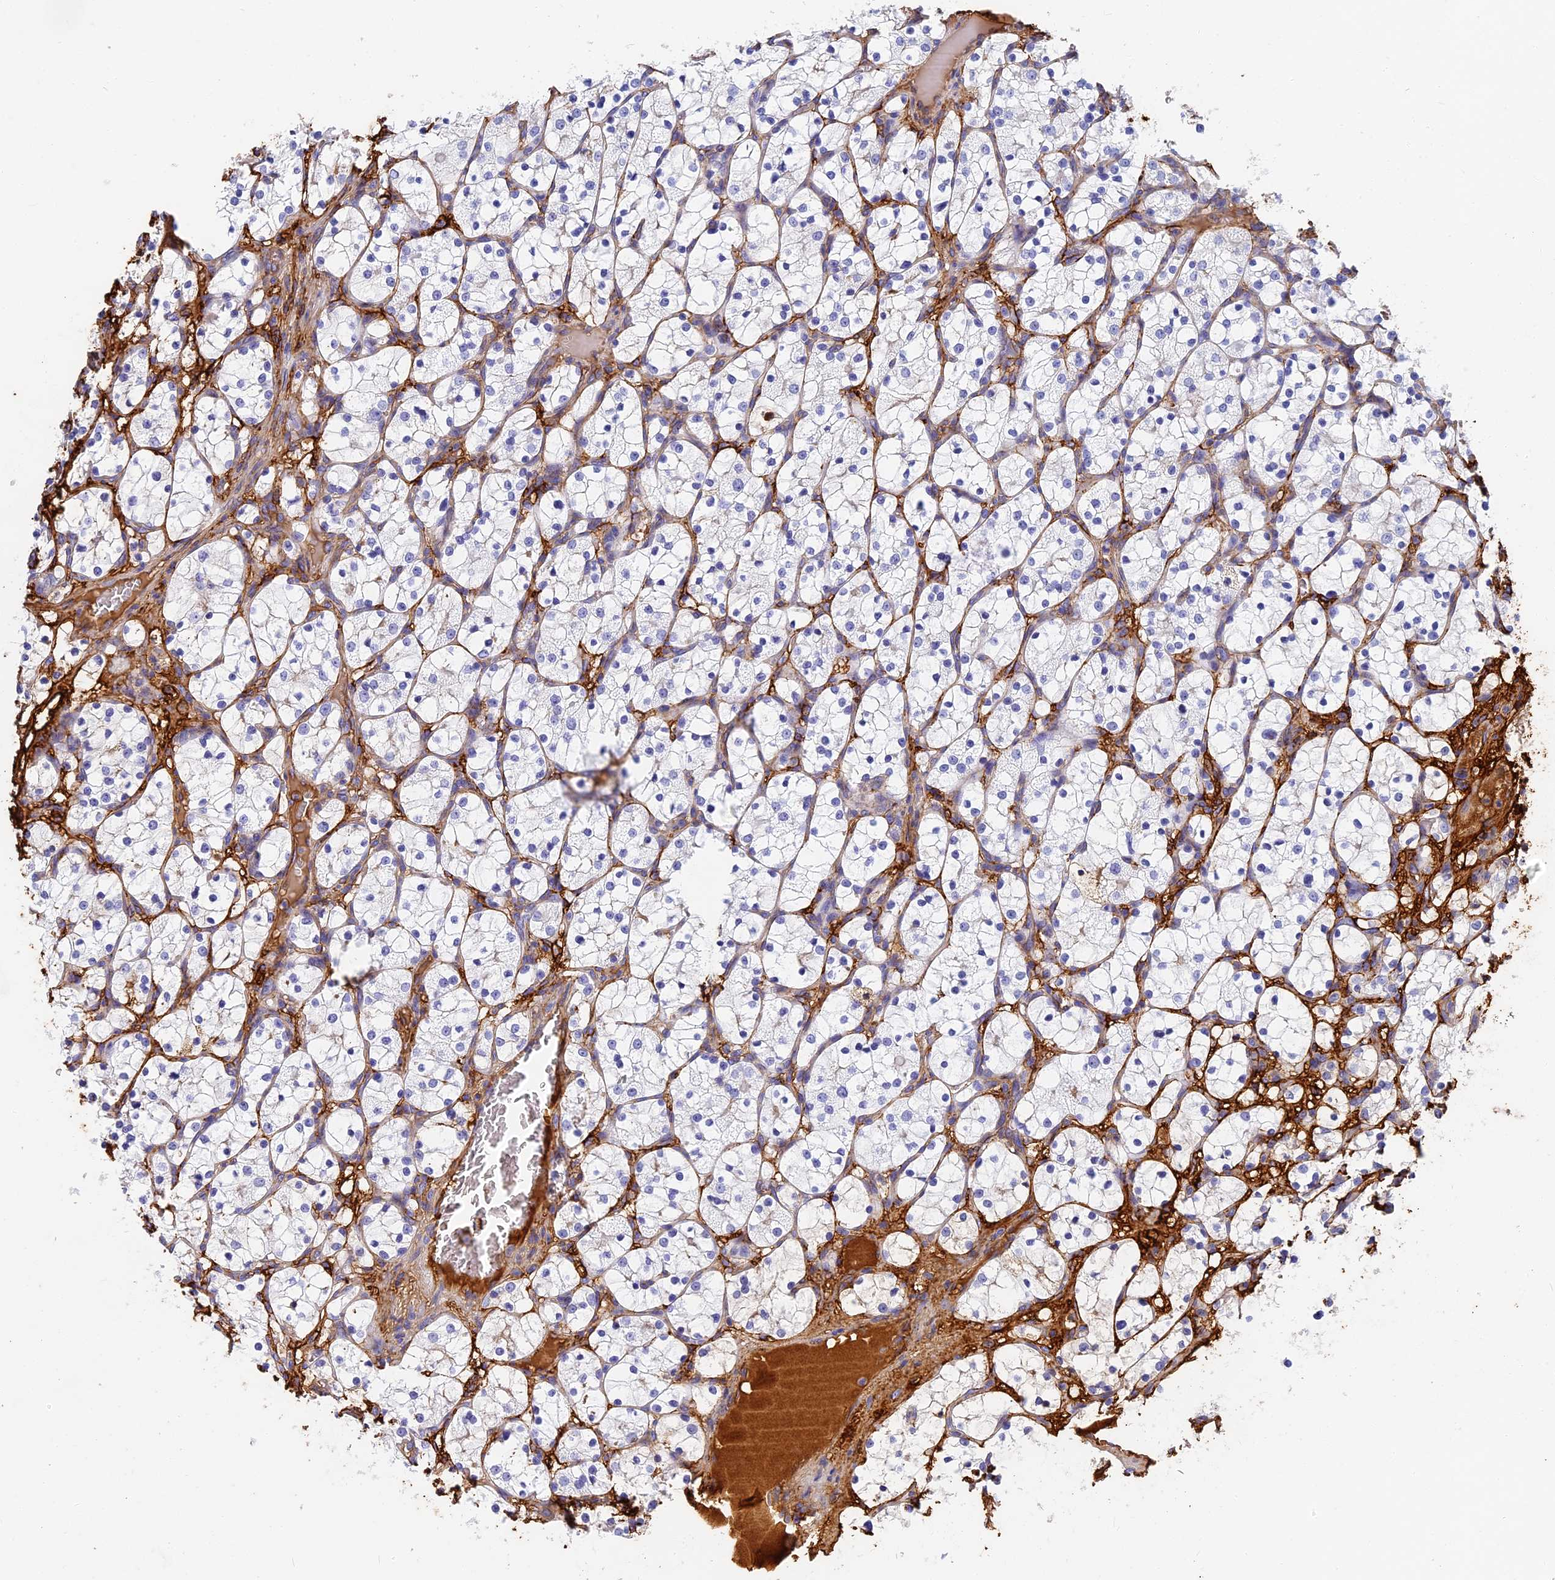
{"staining": {"intensity": "negative", "quantity": "none", "location": "none"}, "tissue": "renal cancer", "cell_type": "Tumor cells", "image_type": "cancer", "snomed": [{"axis": "morphology", "description": "Adenocarcinoma, NOS"}, {"axis": "topography", "description": "Kidney"}], "caption": "DAB (3,3'-diaminobenzidine) immunohistochemical staining of human adenocarcinoma (renal) exhibits no significant staining in tumor cells.", "gene": "ITIH1", "patient": {"sex": "female", "age": 69}}